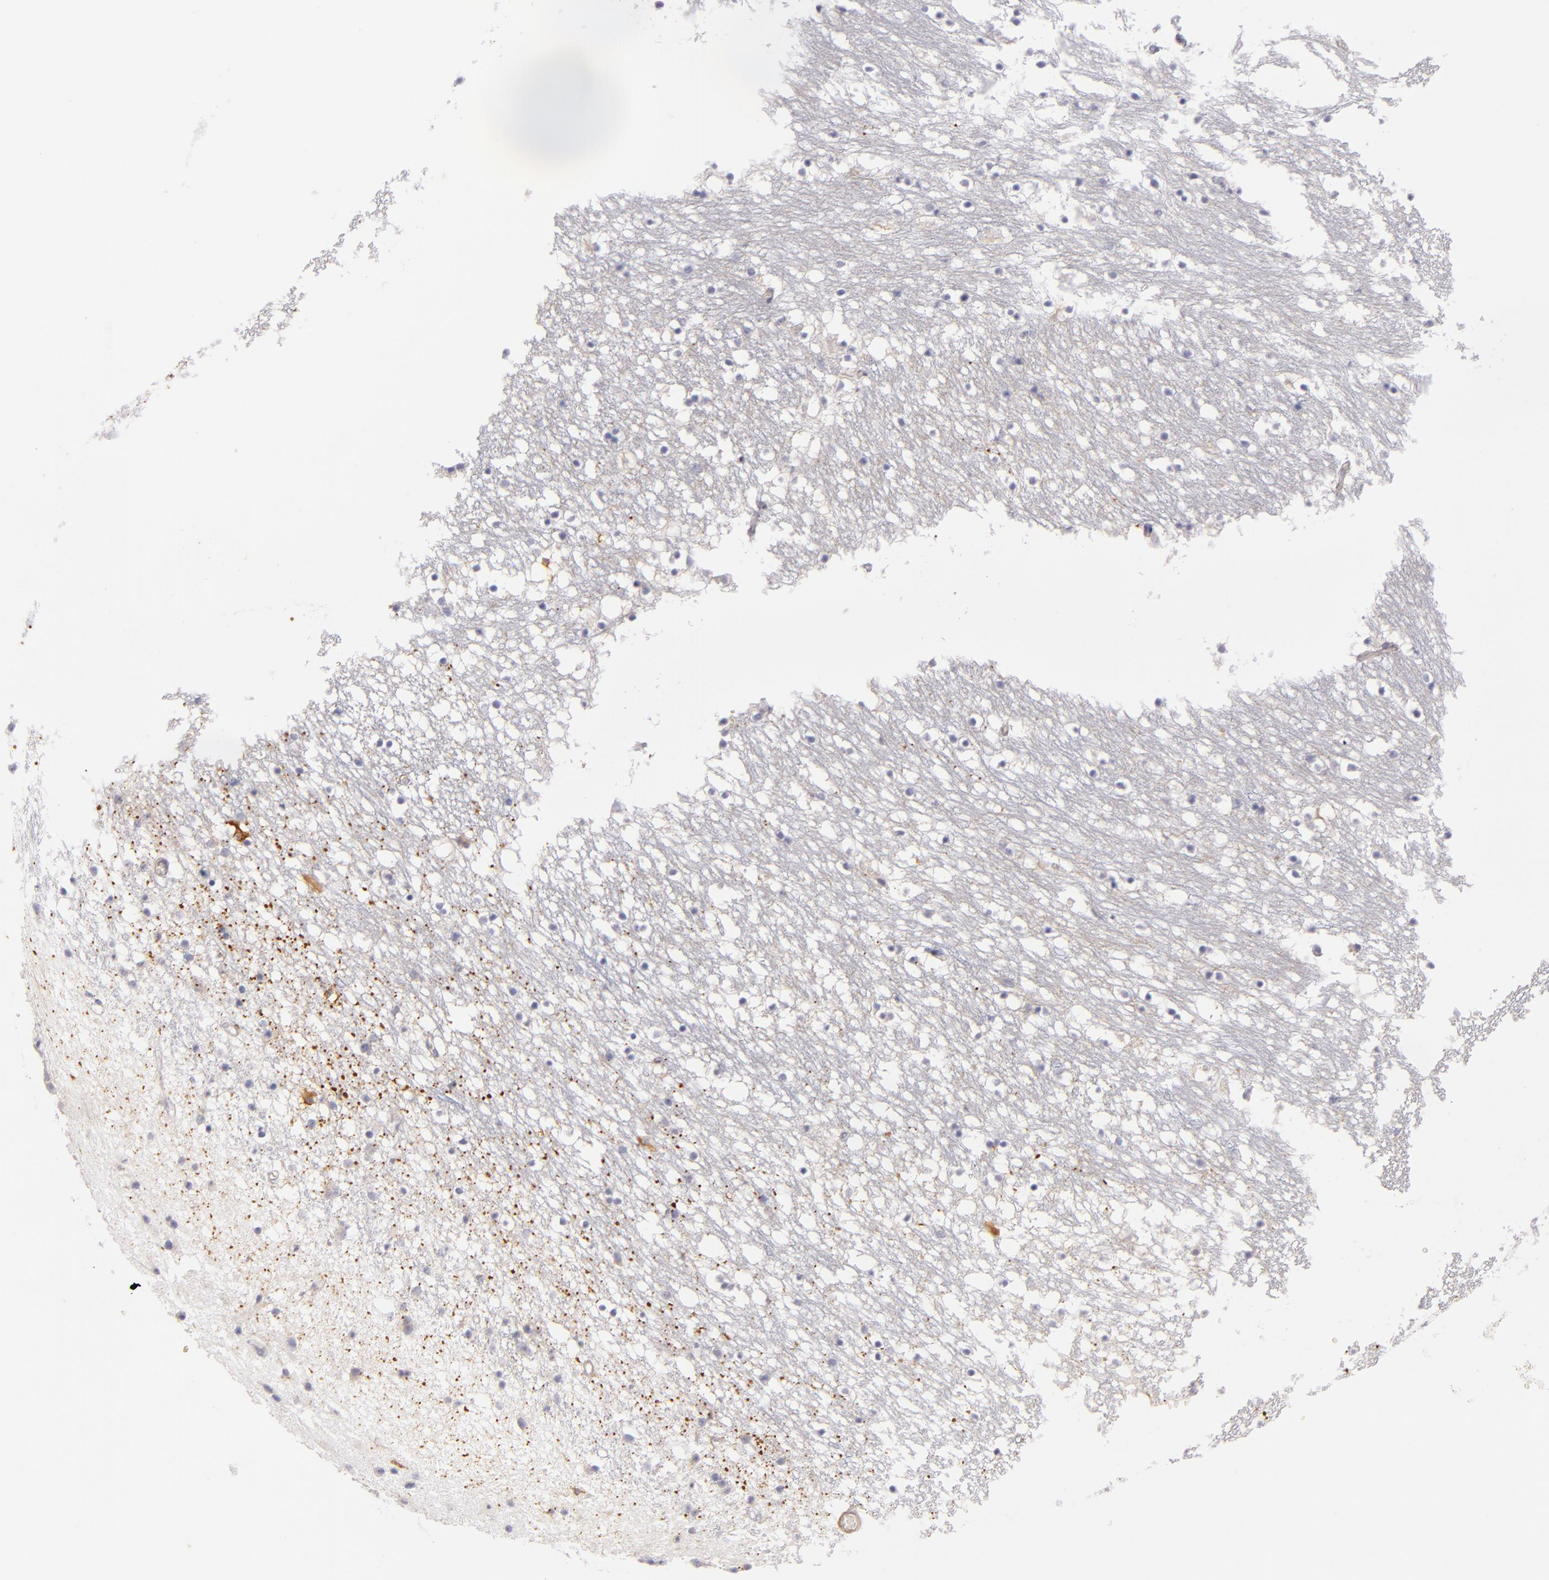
{"staining": {"intensity": "negative", "quantity": "none", "location": "none"}, "tissue": "caudate", "cell_type": "Glial cells", "image_type": "normal", "snomed": [{"axis": "morphology", "description": "Normal tissue, NOS"}, {"axis": "topography", "description": "Lateral ventricle wall"}], "caption": "Glial cells are negative for brown protein staining in normal caudate. Brightfield microscopy of immunohistochemistry (IHC) stained with DAB (brown) and hematoxylin (blue), captured at high magnification.", "gene": "CD83", "patient": {"sex": "male", "age": 45}}